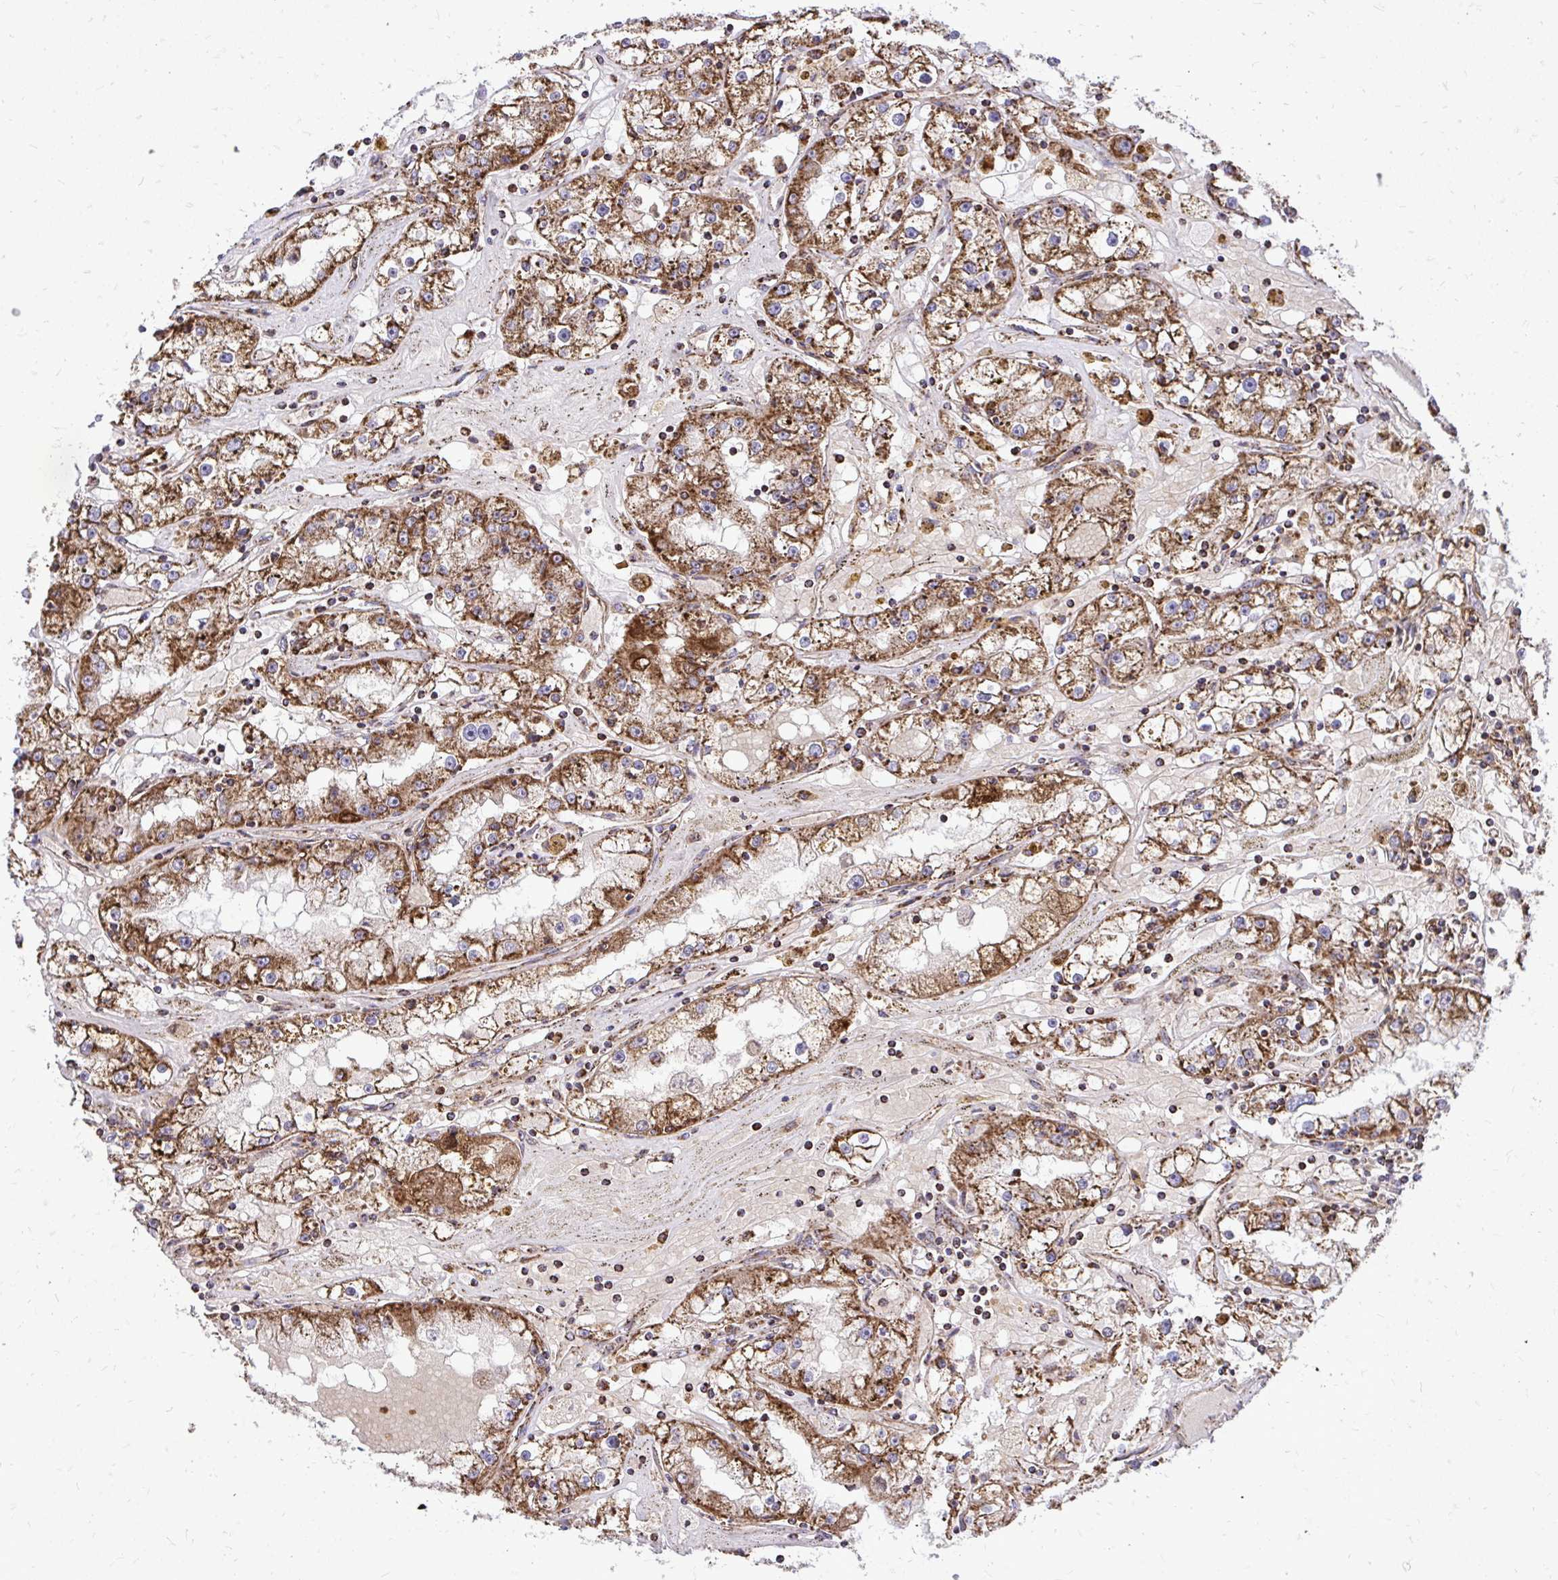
{"staining": {"intensity": "moderate", "quantity": ">75%", "location": "cytoplasmic/membranous"}, "tissue": "renal cancer", "cell_type": "Tumor cells", "image_type": "cancer", "snomed": [{"axis": "morphology", "description": "Adenocarcinoma, NOS"}, {"axis": "topography", "description": "Kidney"}], "caption": "Brown immunohistochemical staining in human renal cancer reveals moderate cytoplasmic/membranous positivity in about >75% of tumor cells. (DAB = brown stain, brightfield microscopy at high magnification).", "gene": "UBE2C", "patient": {"sex": "male", "age": 56}}